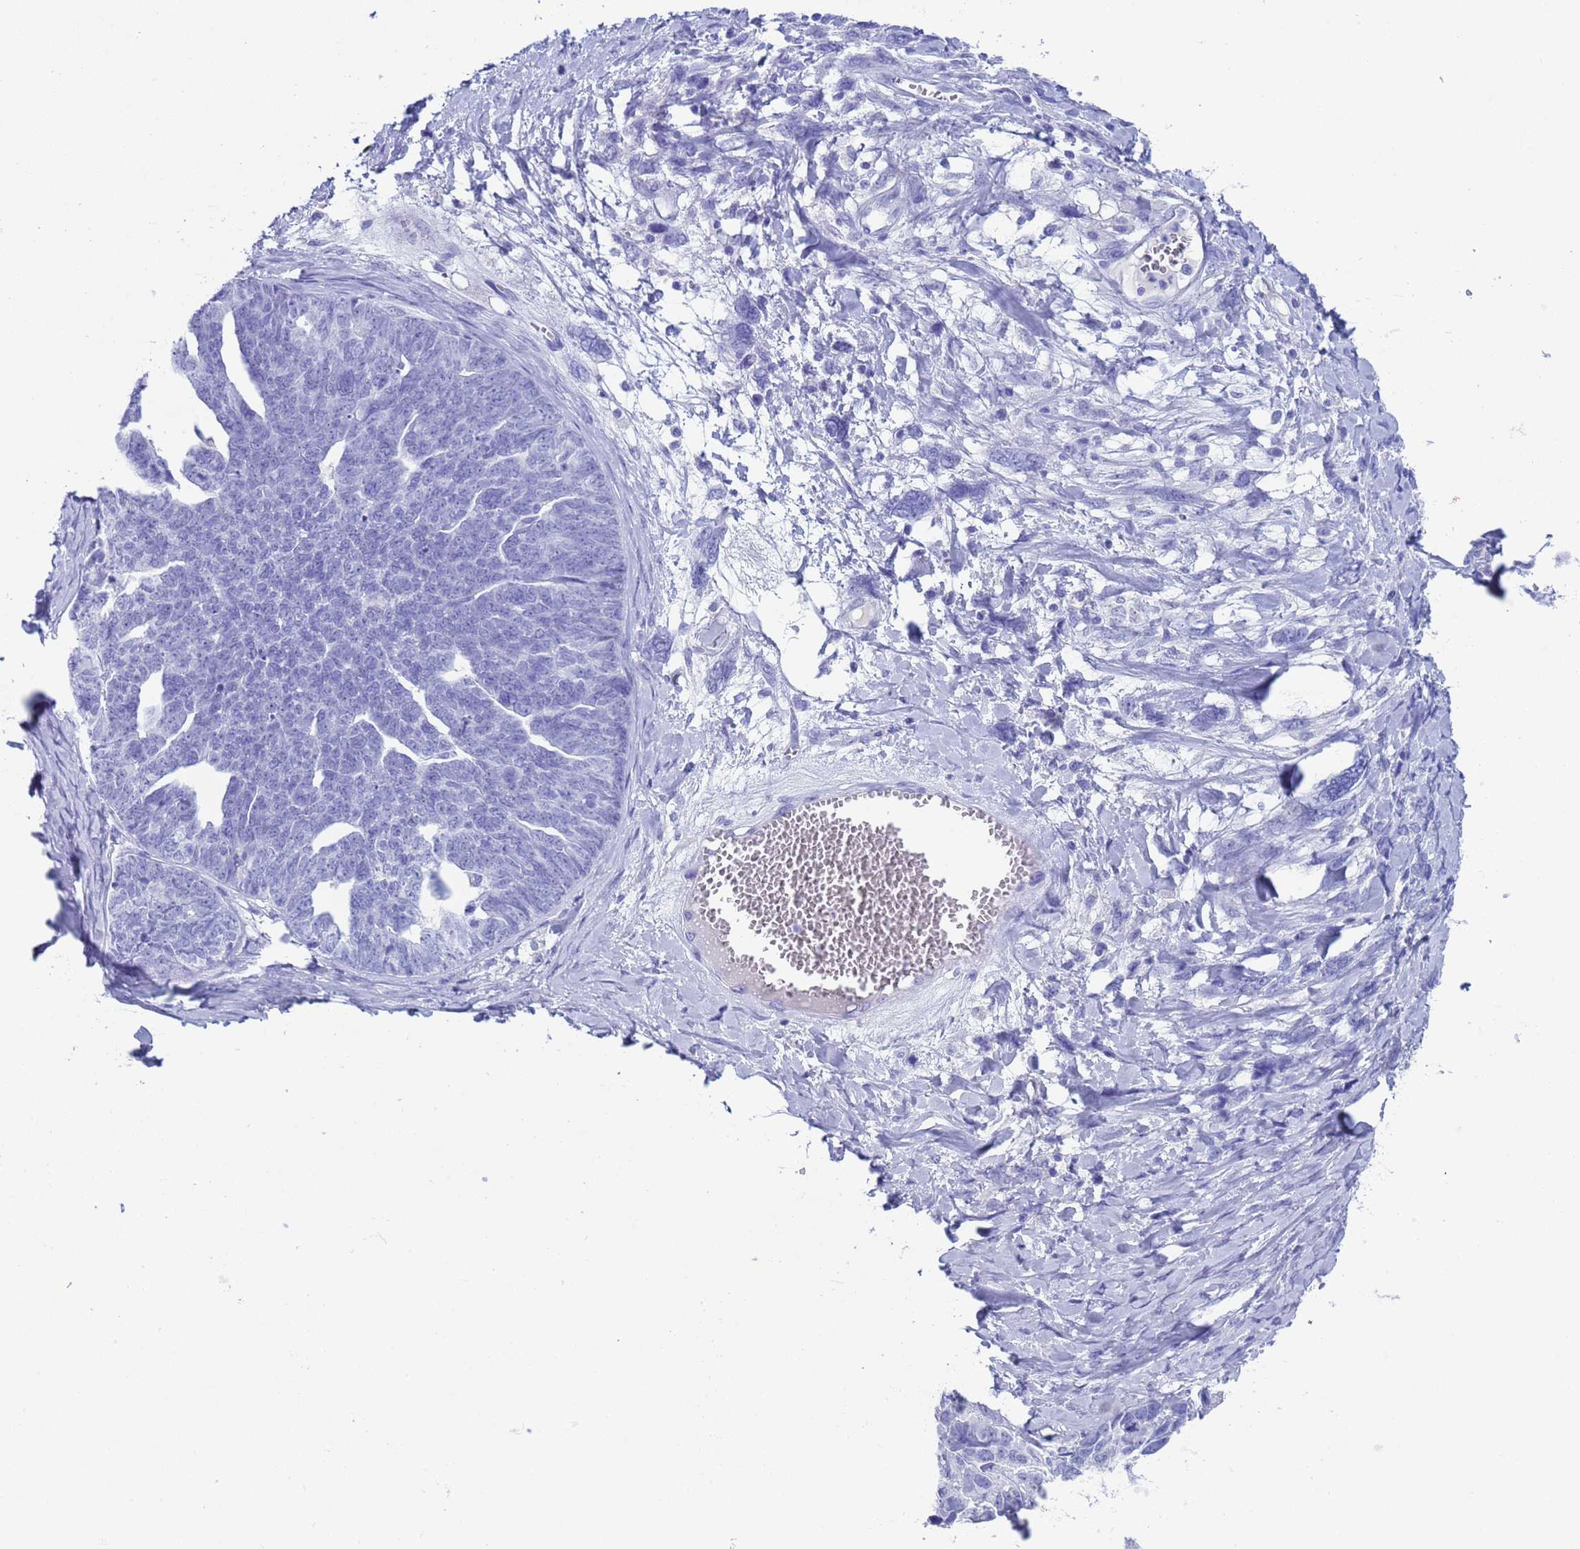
{"staining": {"intensity": "negative", "quantity": "none", "location": "none"}, "tissue": "ovarian cancer", "cell_type": "Tumor cells", "image_type": "cancer", "snomed": [{"axis": "morphology", "description": "Cystadenocarcinoma, serous, NOS"}, {"axis": "topography", "description": "Ovary"}], "caption": "This micrograph is of ovarian cancer stained with immunohistochemistry (IHC) to label a protein in brown with the nuclei are counter-stained blue. There is no expression in tumor cells.", "gene": "CKM", "patient": {"sex": "female", "age": 79}}